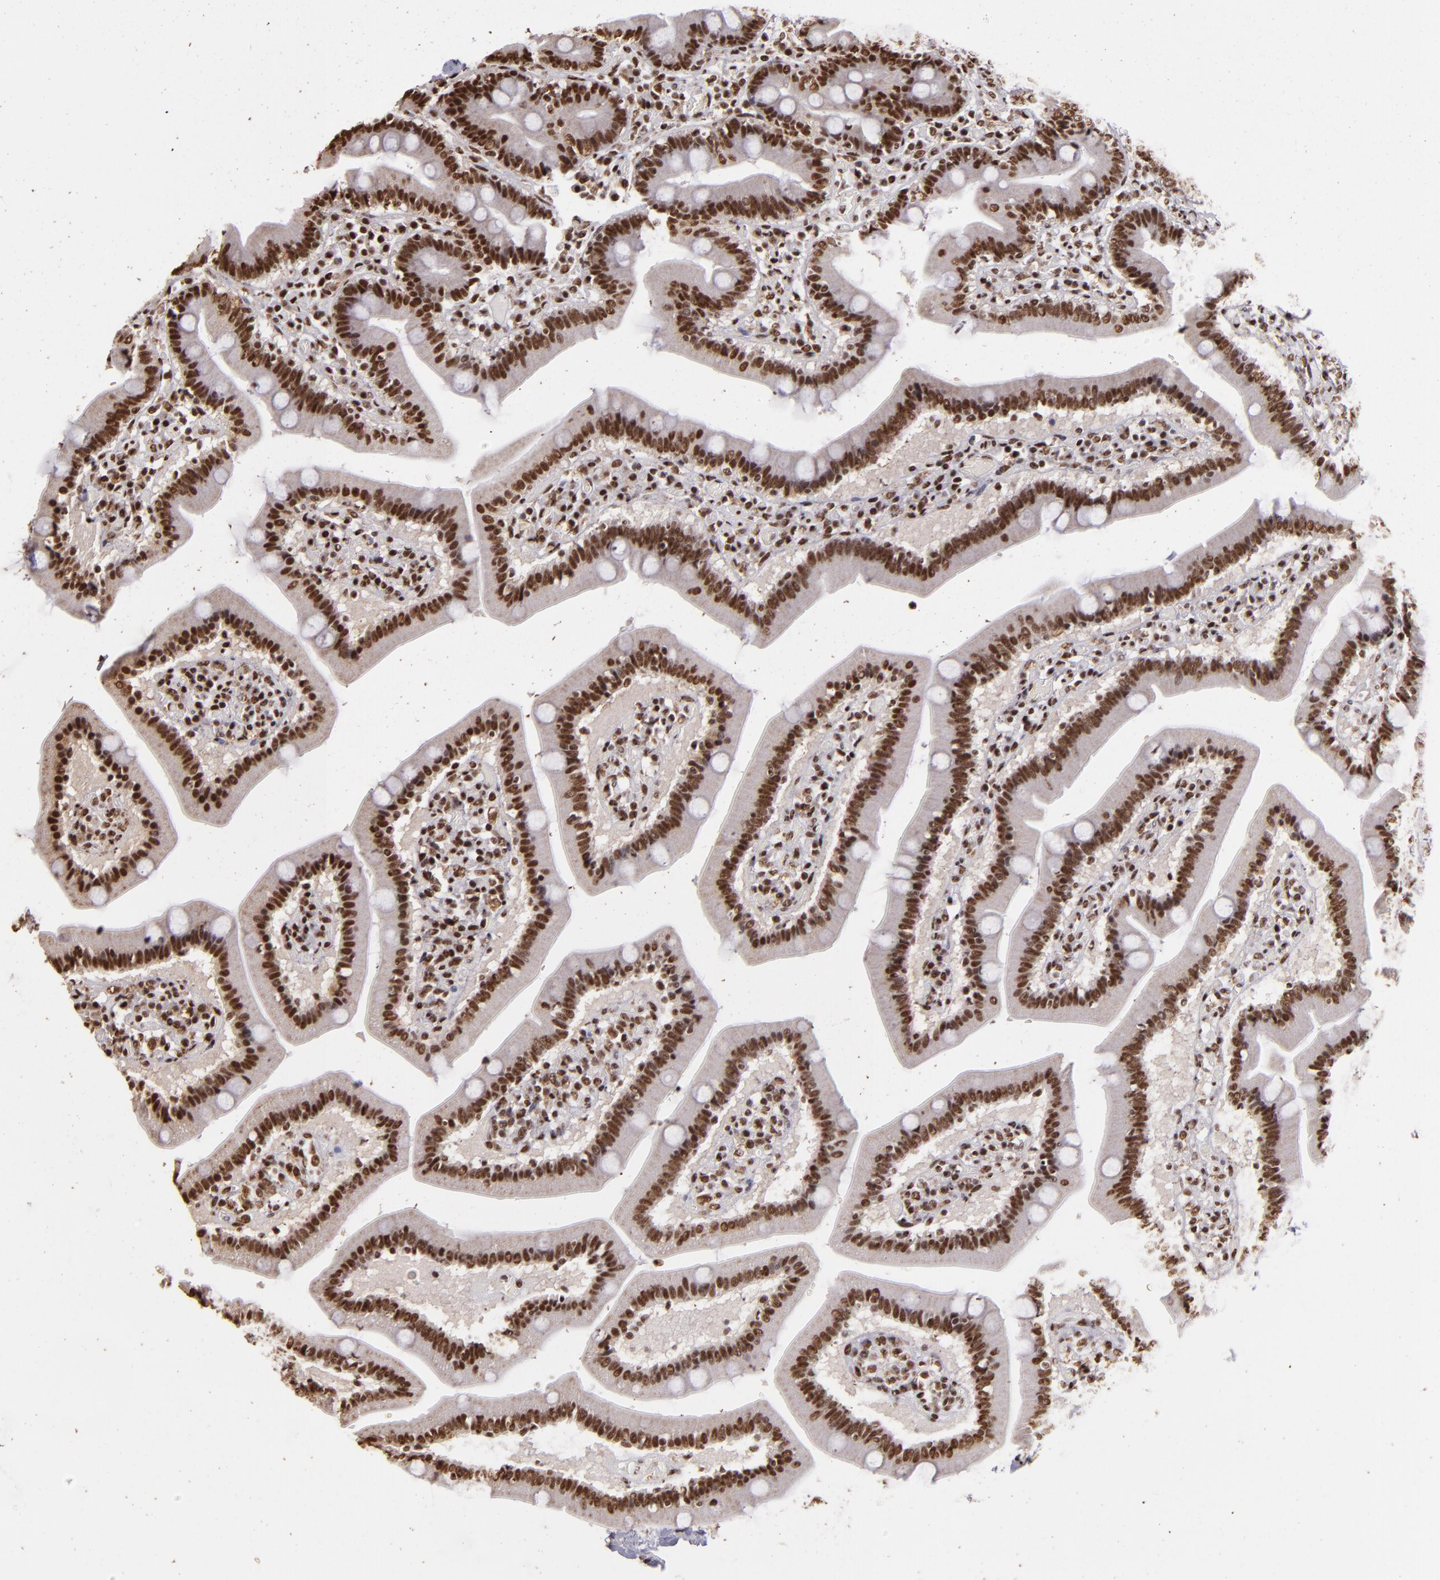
{"staining": {"intensity": "strong", "quantity": ">75%", "location": "nuclear"}, "tissue": "duodenum", "cell_type": "Glandular cells", "image_type": "normal", "snomed": [{"axis": "morphology", "description": "Normal tissue, NOS"}, {"axis": "topography", "description": "Duodenum"}], "caption": "Glandular cells reveal strong nuclear positivity in approximately >75% of cells in benign duodenum.", "gene": "SP1", "patient": {"sex": "male", "age": 66}}